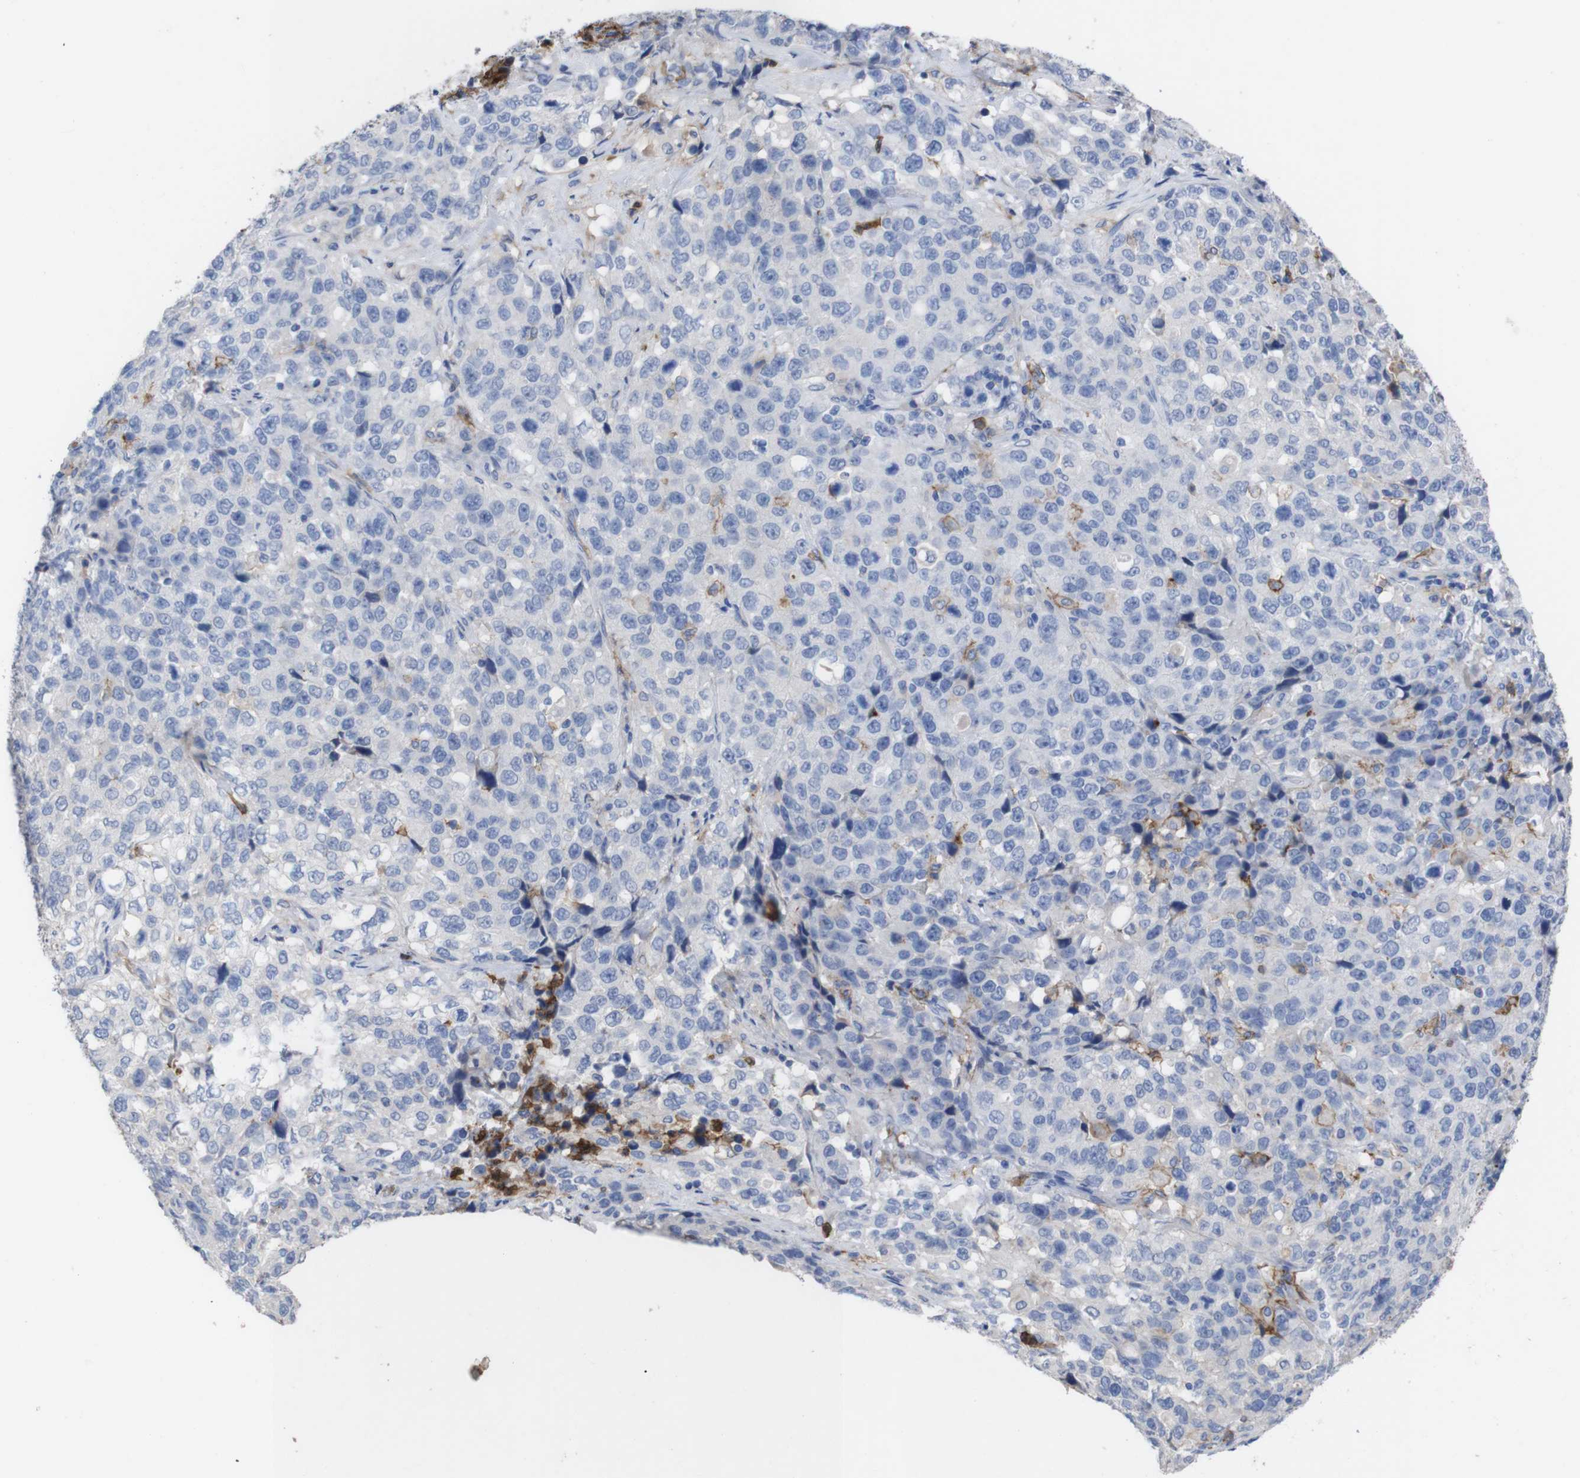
{"staining": {"intensity": "negative", "quantity": "none", "location": "none"}, "tissue": "stomach cancer", "cell_type": "Tumor cells", "image_type": "cancer", "snomed": [{"axis": "morphology", "description": "Normal tissue, NOS"}, {"axis": "morphology", "description": "Adenocarcinoma, NOS"}, {"axis": "topography", "description": "Stomach"}], "caption": "Immunohistochemistry (IHC) of human stomach adenocarcinoma shows no expression in tumor cells.", "gene": "C5AR1", "patient": {"sex": "male", "age": 48}}